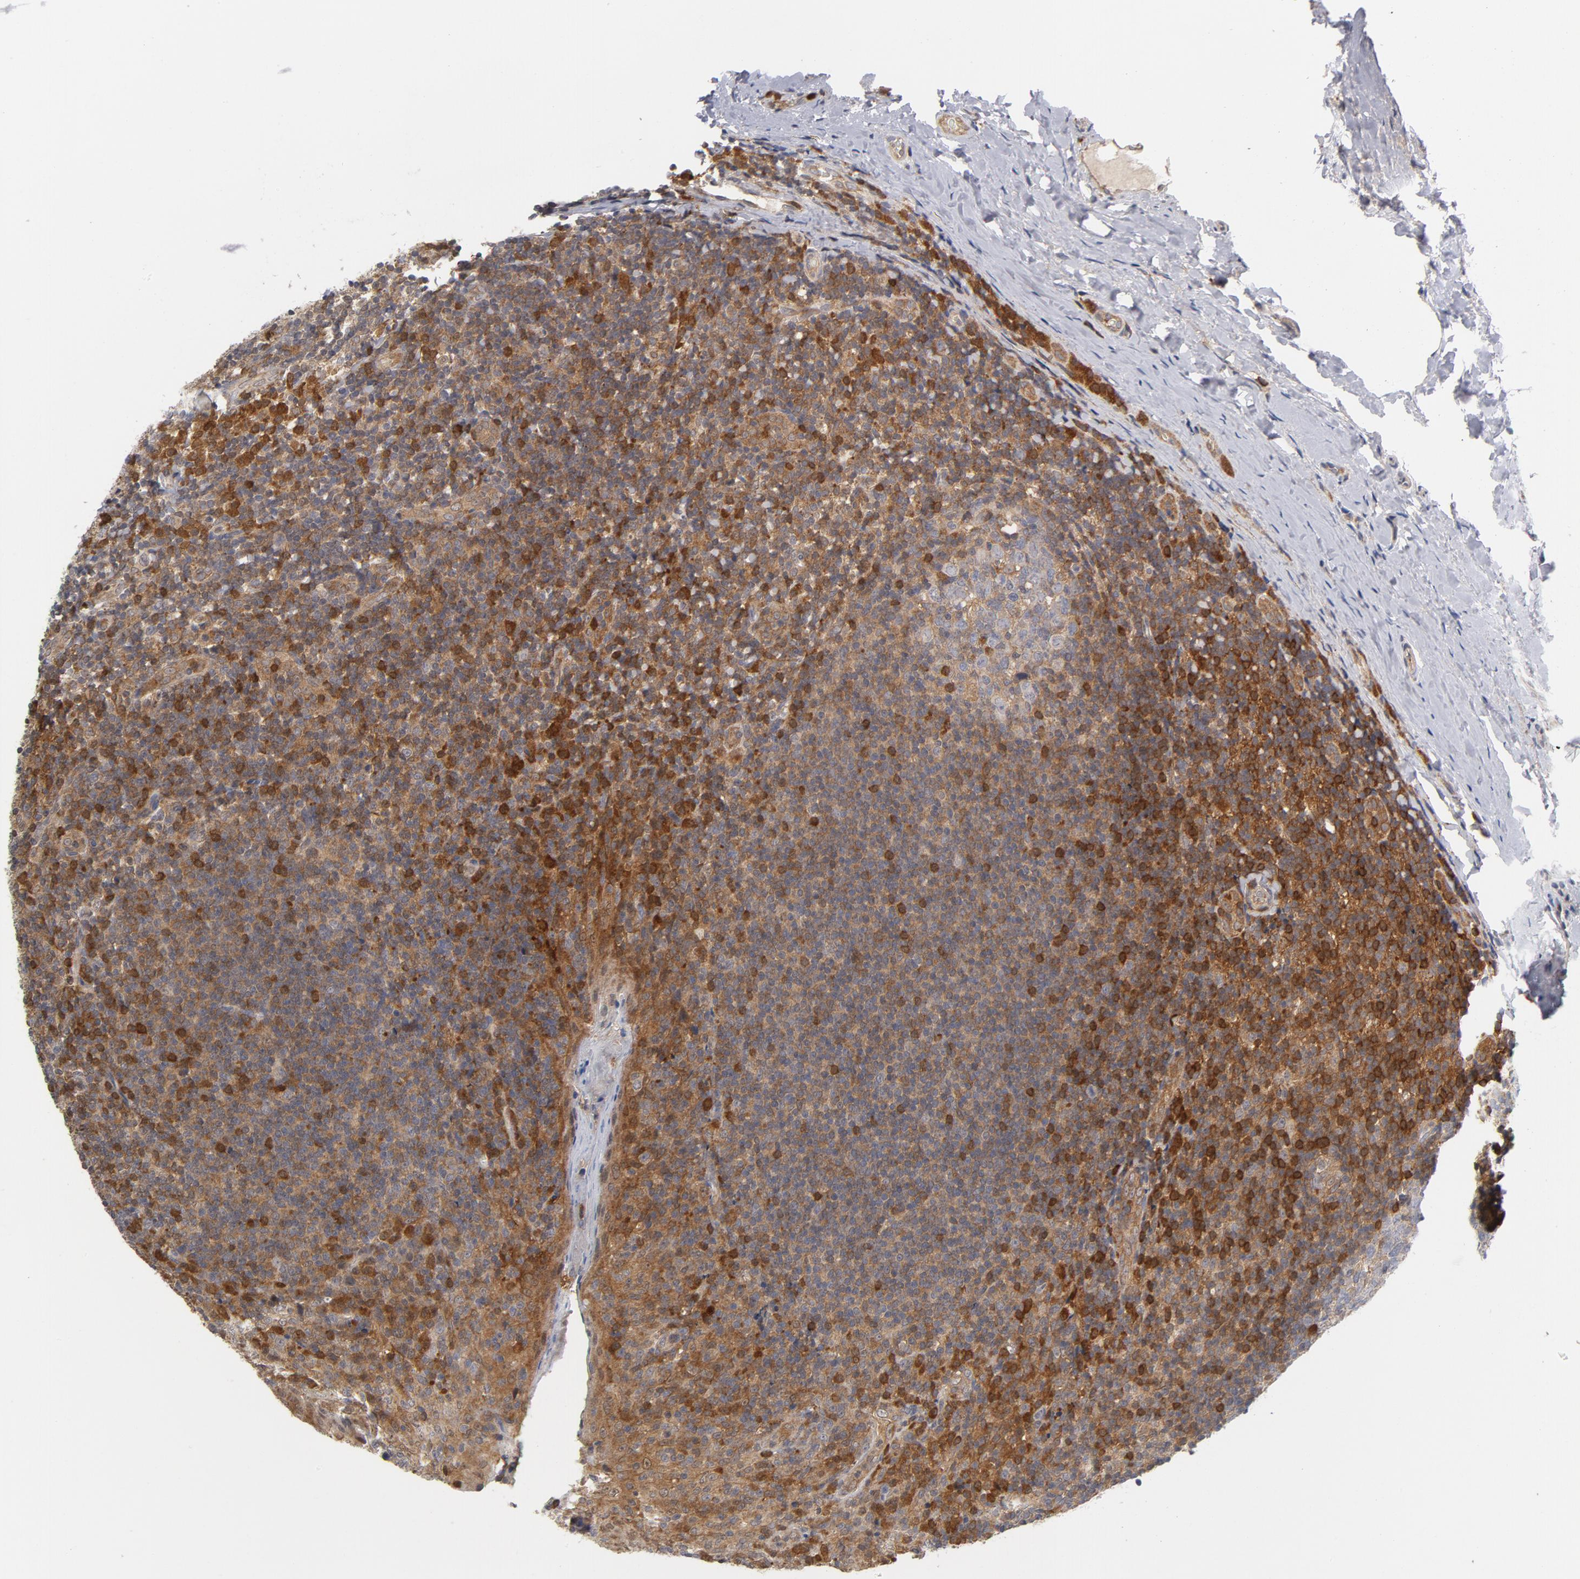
{"staining": {"intensity": "weak", "quantity": ">75%", "location": "cytoplasmic/membranous"}, "tissue": "tonsil", "cell_type": "Germinal center cells", "image_type": "normal", "snomed": [{"axis": "morphology", "description": "Normal tissue, NOS"}, {"axis": "topography", "description": "Tonsil"}], "caption": "Normal tonsil was stained to show a protein in brown. There is low levels of weak cytoplasmic/membranous expression in about >75% of germinal center cells. (DAB (3,3'-diaminobenzidine) = brown stain, brightfield microscopy at high magnification).", "gene": "TRADD", "patient": {"sex": "male", "age": 31}}